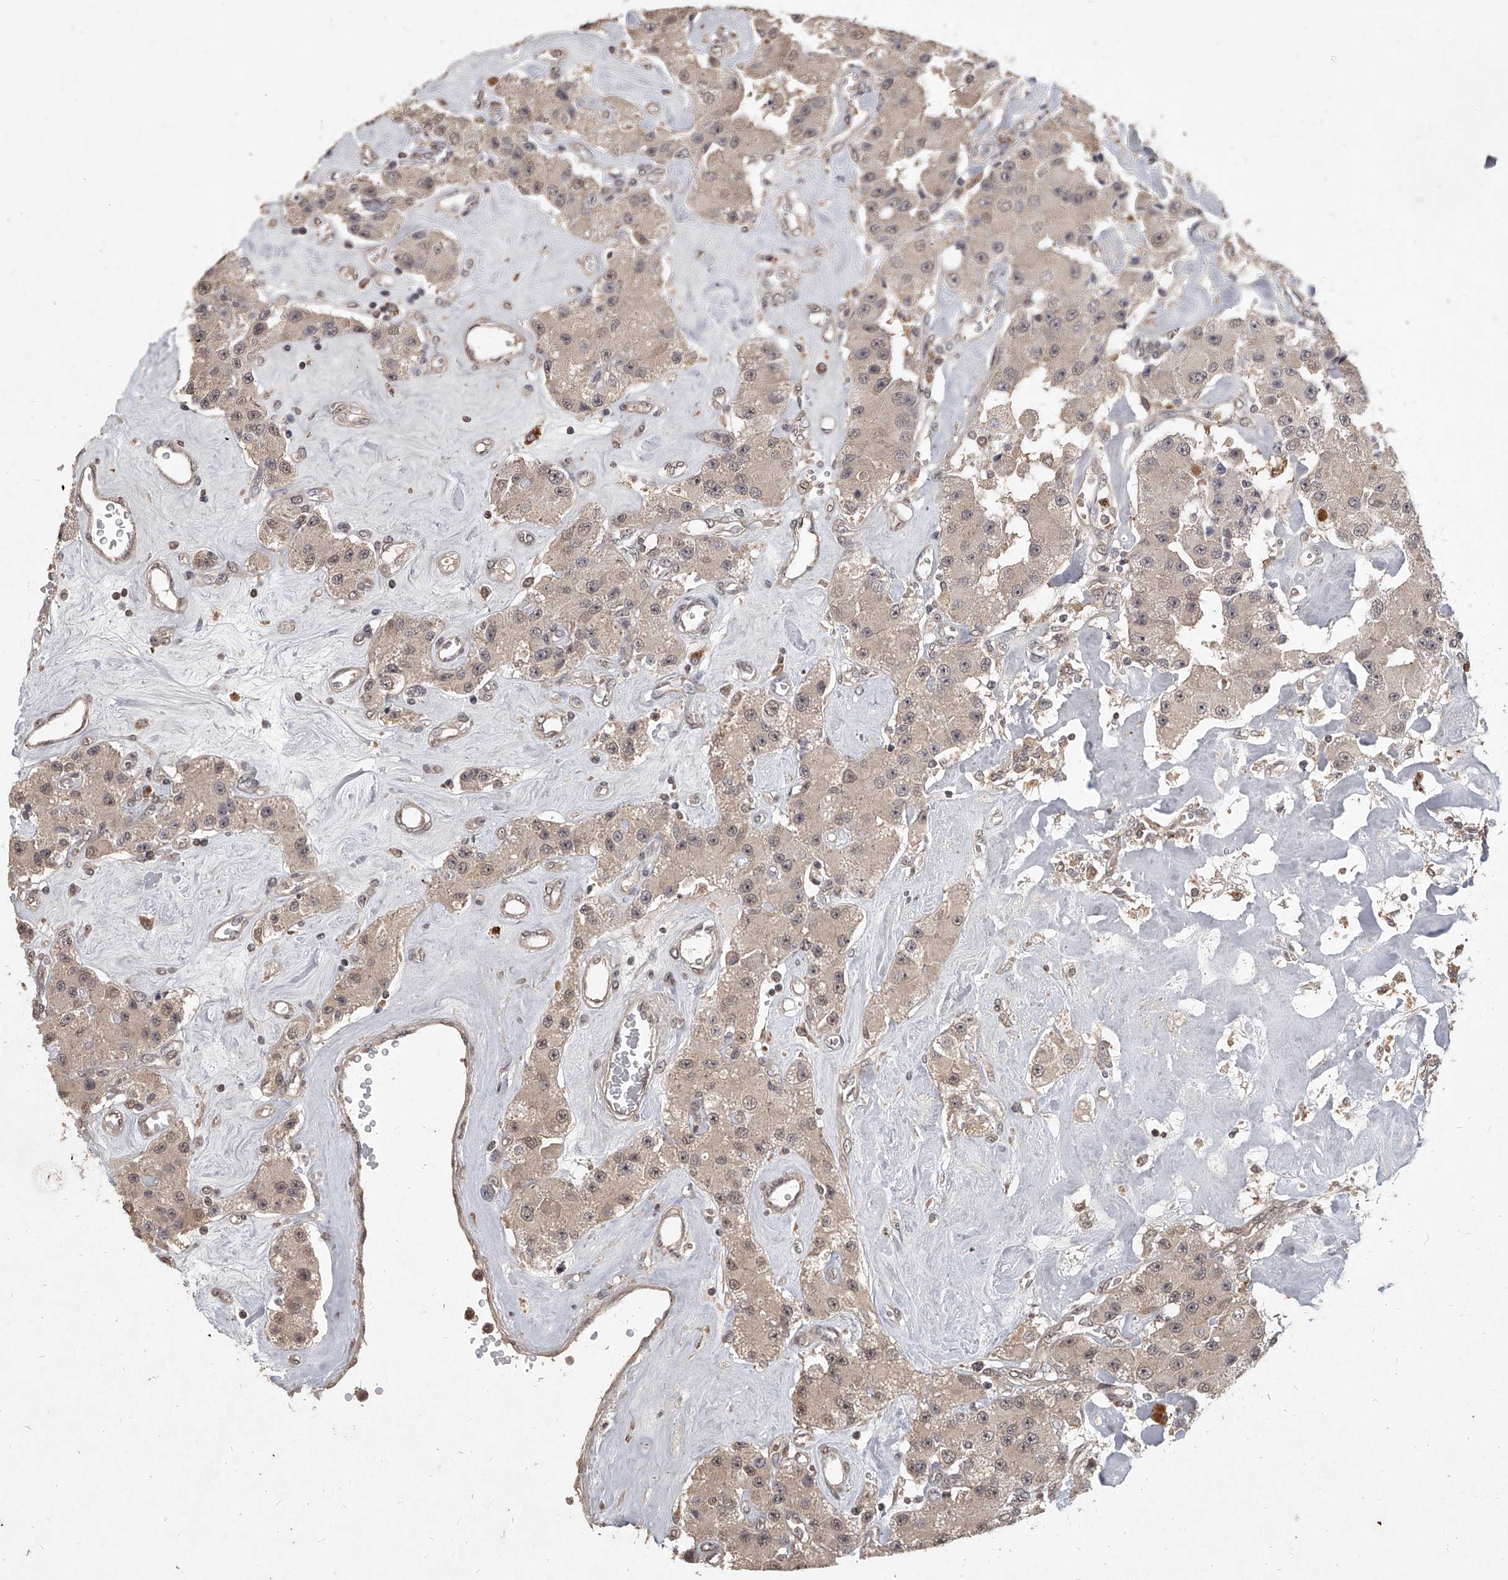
{"staining": {"intensity": "weak", "quantity": ">75%", "location": "cytoplasmic/membranous,nuclear"}, "tissue": "carcinoid", "cell_type": "Tumor cells", "image_type": "cancer", "snomed": [{"axis": "morphology", "description": "Carcinoid, malignant, NOS"}, {"axis": "topography", "description": "Pancreas"}], "caption": "Malignant carcinoid tissue demonstrates weak cytoplasmic/membranous and nuclear positivity in about >75% of tumor cells, visualized by immunohistochemistry.", "gene": "SLC37A1", "patient": {"sex": "male", "age": 41}}